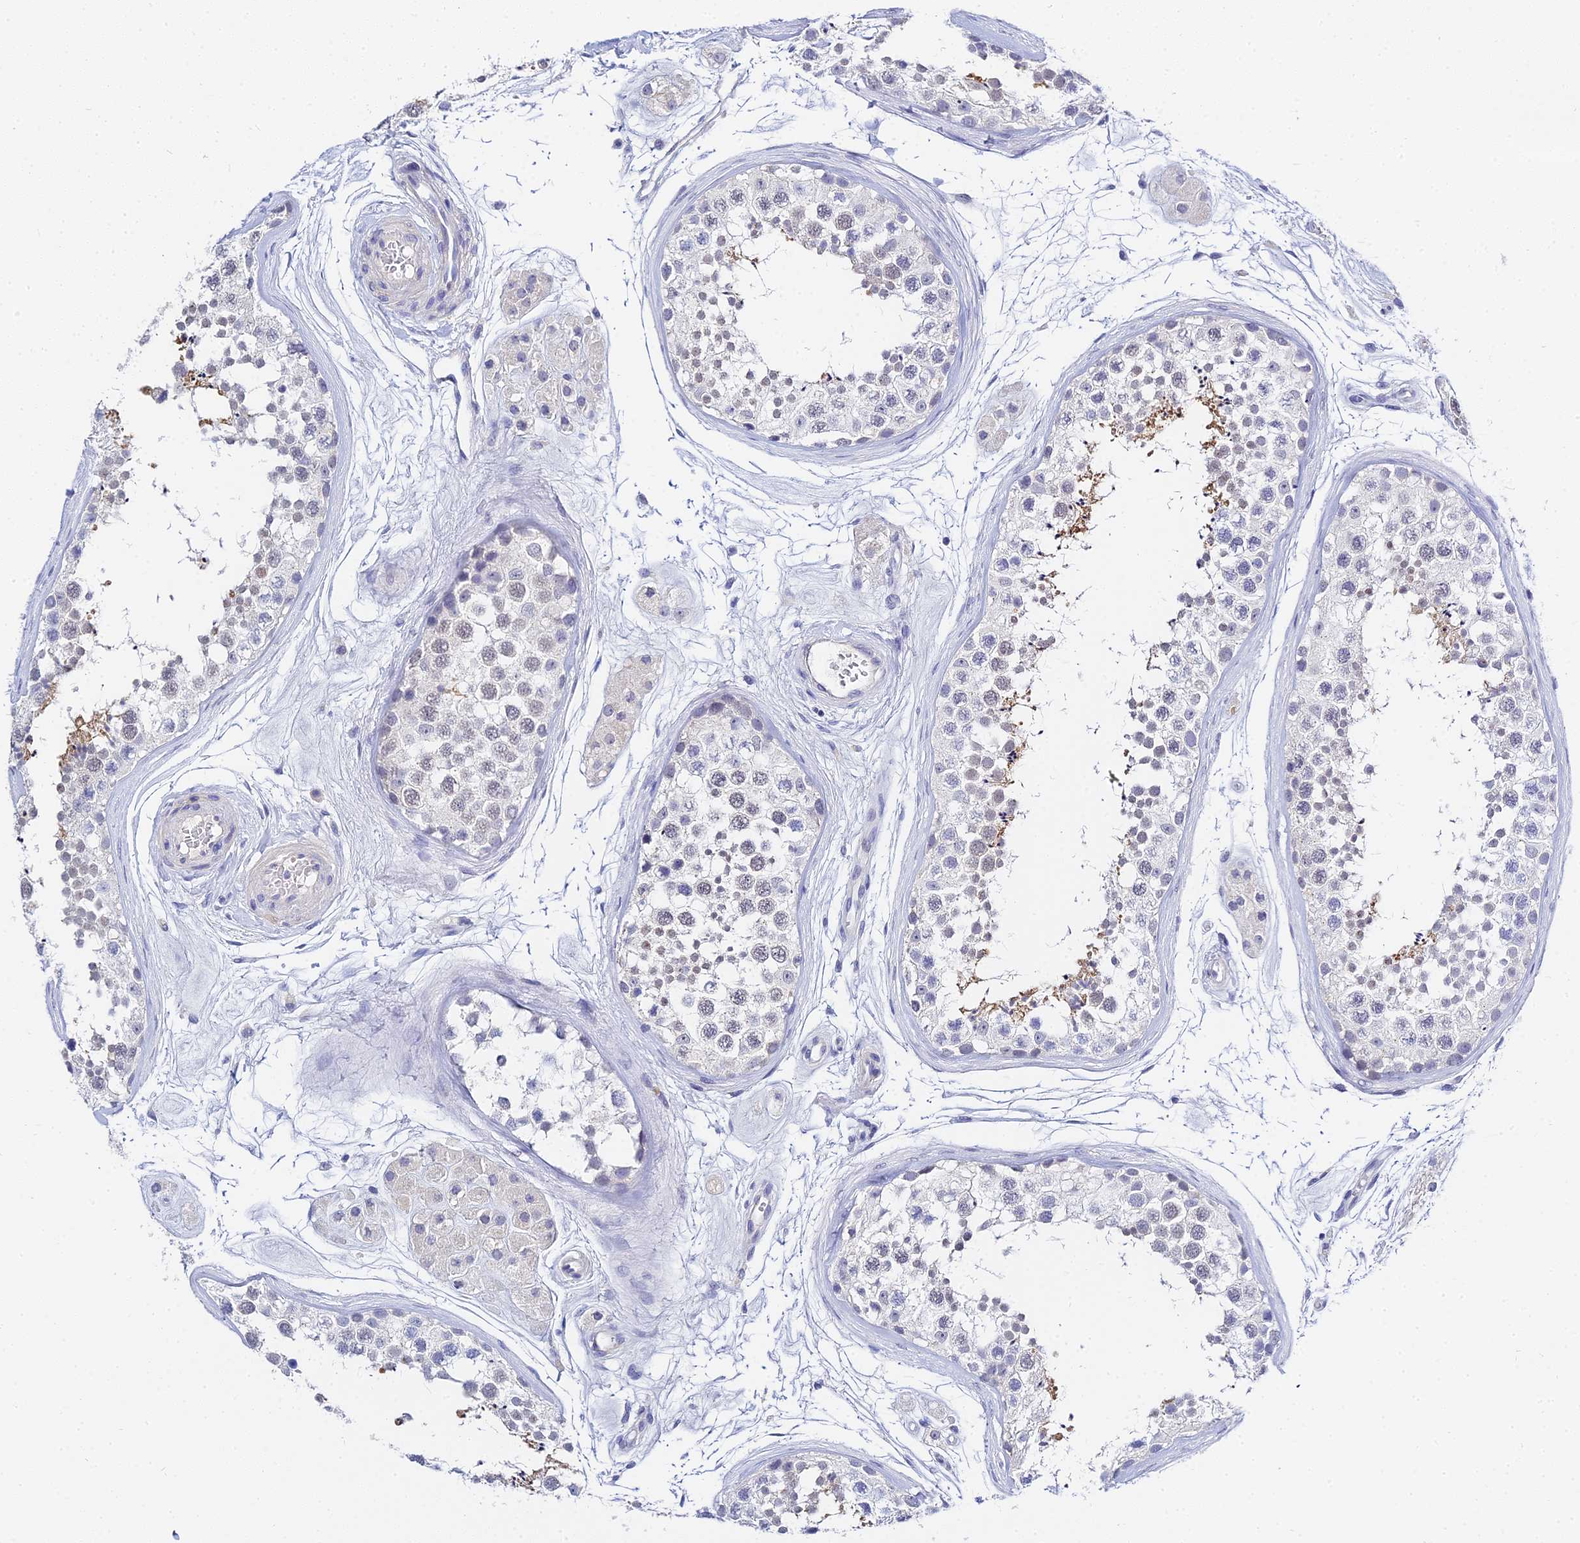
{"staining": {"intensity": "moderate", "quantity": "<25%", "location": "cytoplasmic/membranous"}, "tissue": "testis", "cell_type": "Cells in seminiferous ducts", "image_type": "normal", "snomed": [{"axis": "morphology", "description": "Normal tissue, NOS"}, {"axis": "topography", "description": "Testis"}], "caption": "About <25% of cells in seminiferous ducts in benign testis exhibit moderate cytoplasmic/membranous protein positivity as visualized by brown immunohistochemical staining.", "gene": "HOXB1", "patient": {"sex": "male", "age": 56}}